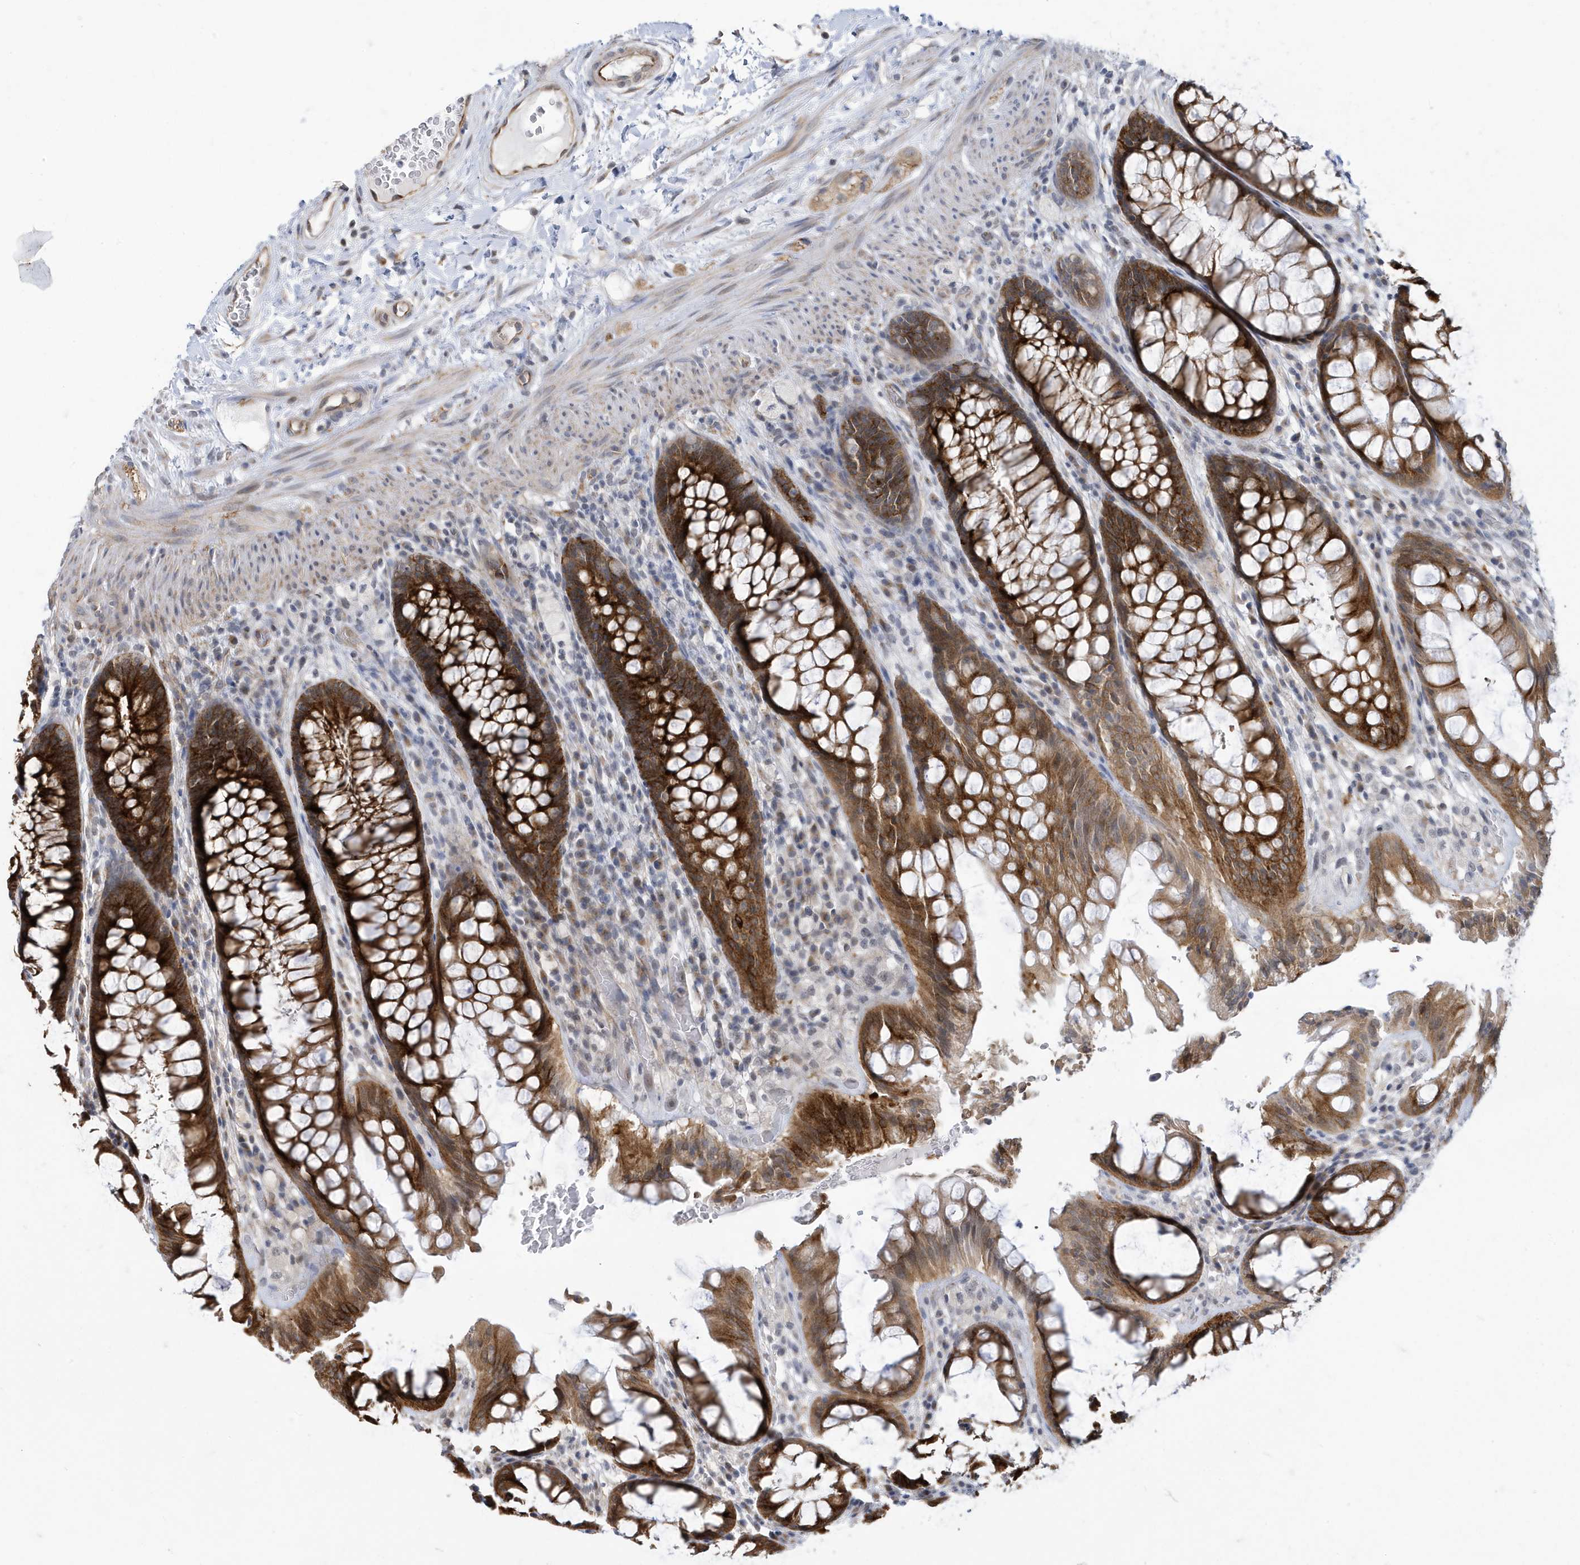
{"staining": {"intensity": "strong", "quantity": ">75%", "location": "cytoplasmic/membranous"}, "tissue": "rectum", "cell_type": "Glandular cells", "image_type": "normal", "snomed": [{"axis": "morphology", "description": "Normal tissue, NOS"}, {"axis": "topography", "description": "Rectum"}], "caption": "Brown immunohistochemical staining in normal human rectum displays strong cytoplasmic/membranous positivity in about >75% of glandular cells. The protein of interest is shown in brown color, while the nuclei are stained blue.", "gene": "ZNF654", "patient": {"sex": "female", "age": 46}}